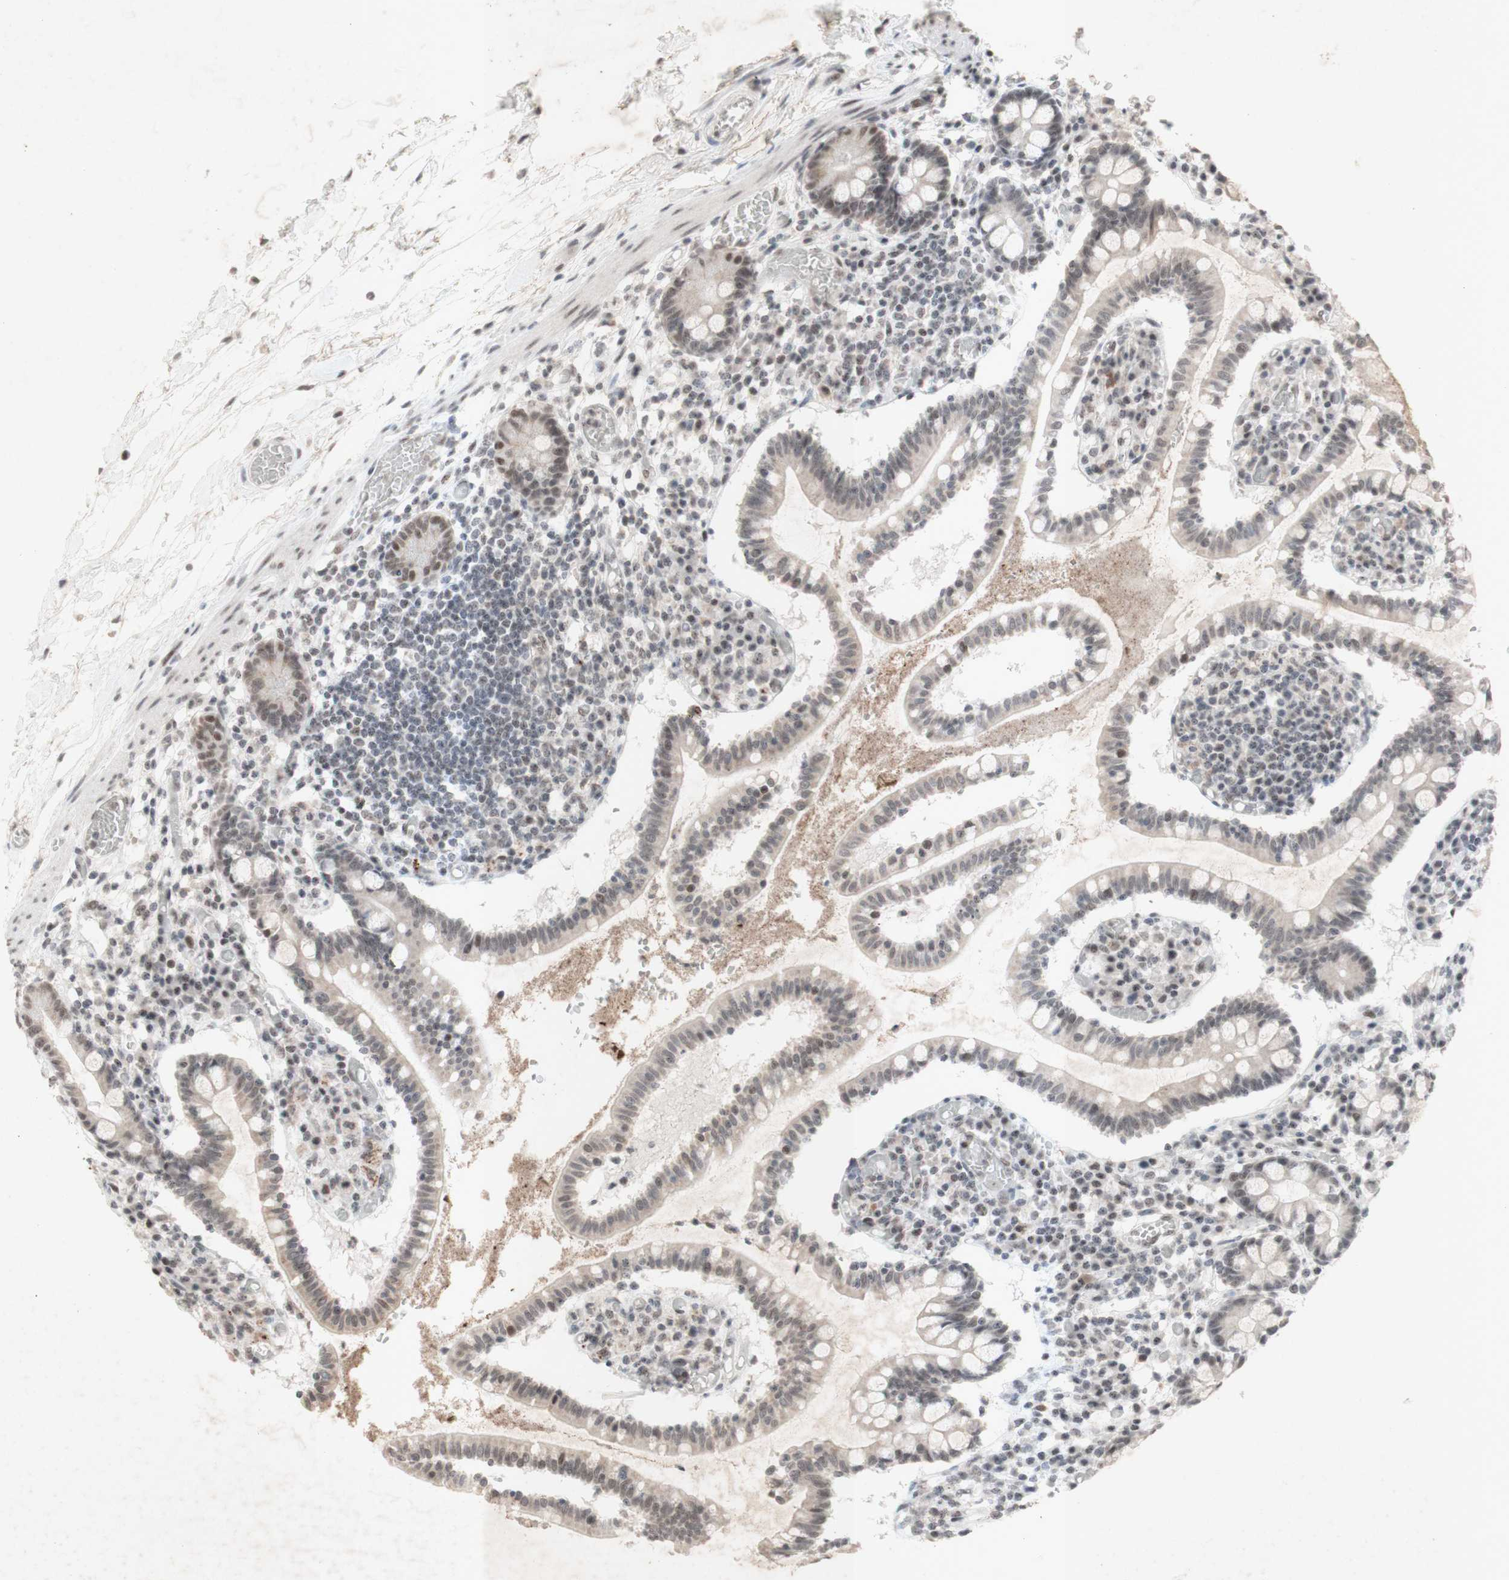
{"staining": {"intensity": "weak", "quantity": "25%-75%", "location": "cytoplasmic/membranous,nuclear"}, "tissue": "small intestine", "cell_type": "Glandular cells", "image_type": "normal", "snomed": [{"axis": "morphology", "description": "Normal tissue, NOS"}, {"axis": "topography", "description": "Small intestine"}], "caption": "Protein expression analysis of benign small intestine shows weak cytoplasmic/membranous,nuclear staining in about 25%-75% of glandular cells.", "gene": "CENPB", "patient": {"sex": "female", "age": 61}}